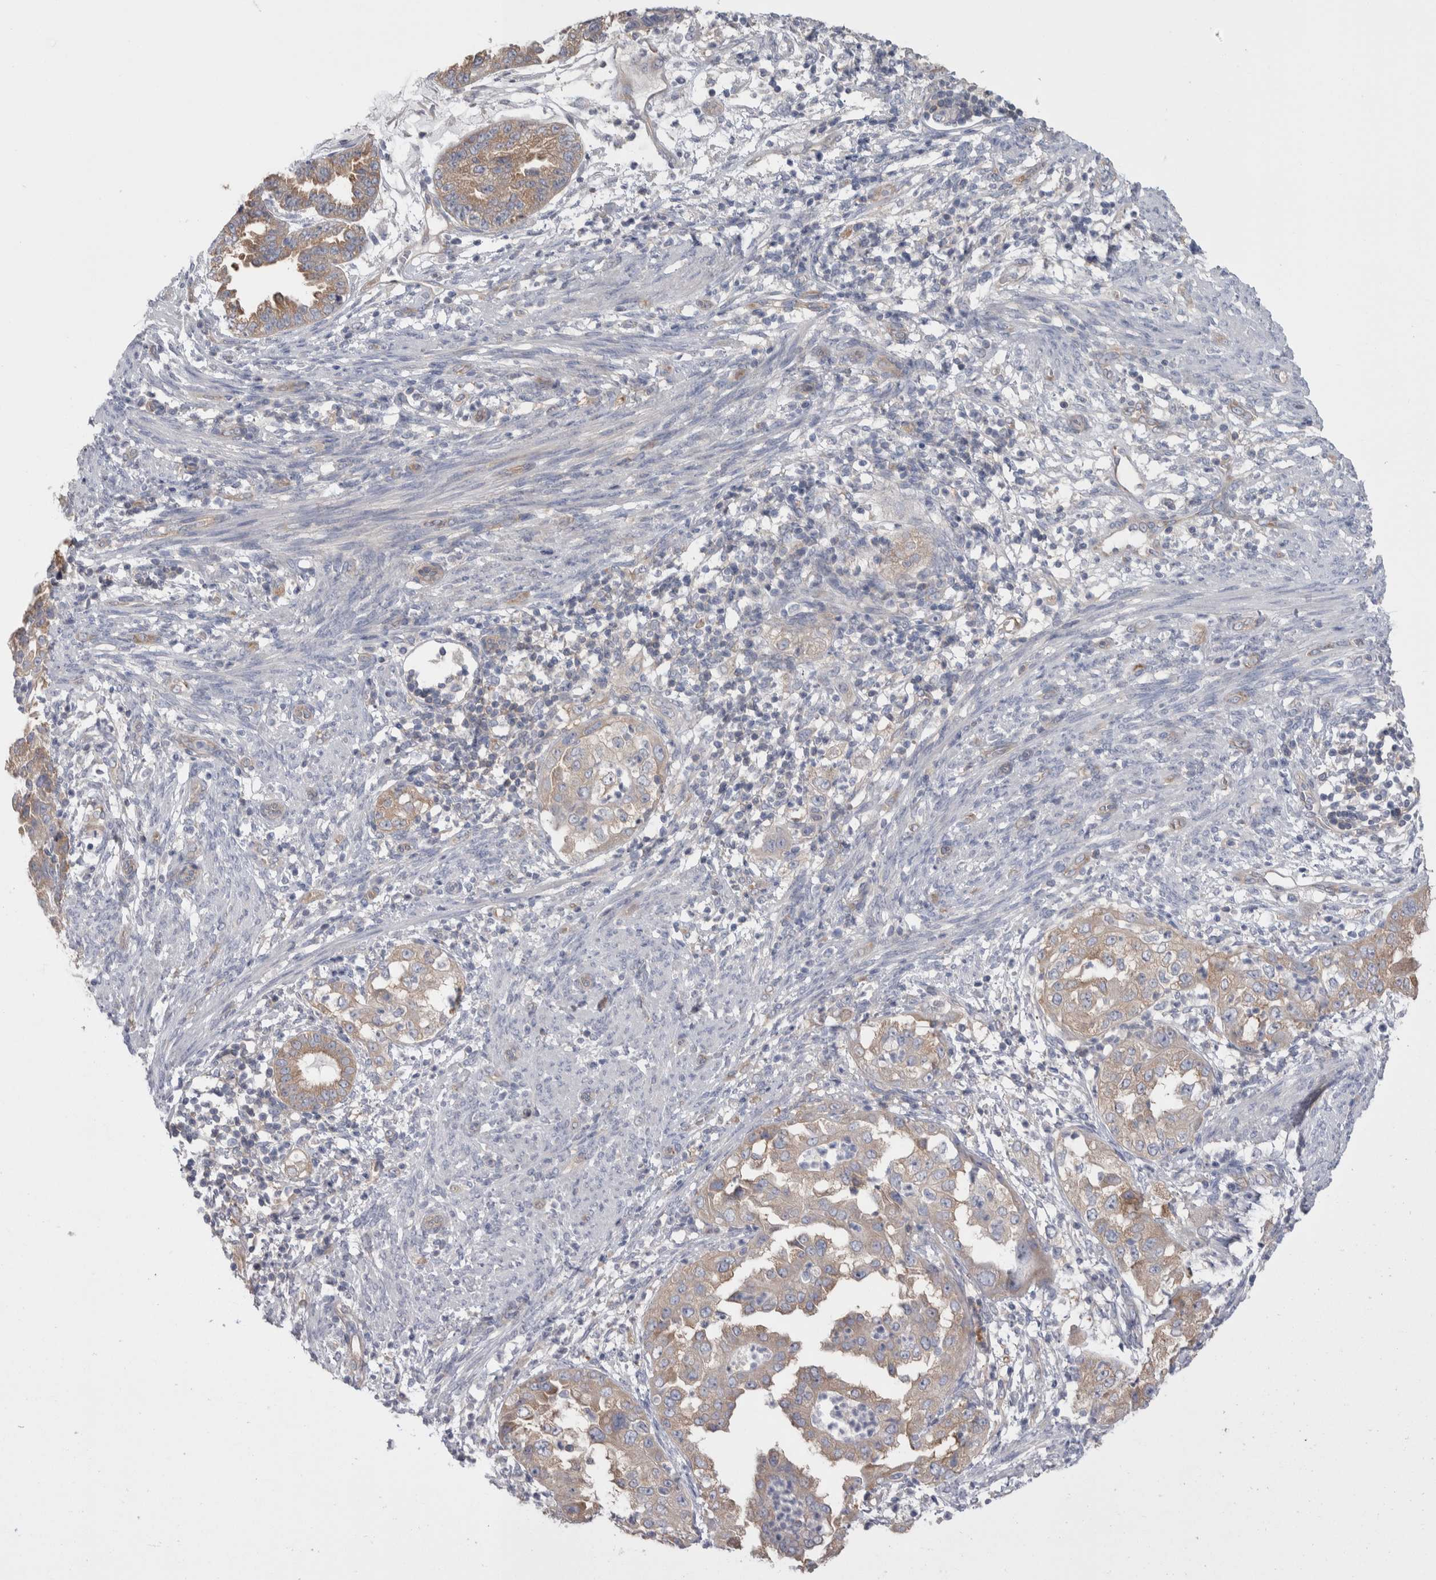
{"staining": {"intensity": "weak", "quantity": ">75%", "location": "cytoplasmic/membranous"}, "tissue": "endometrial cancer", "cell_type": "Tumor cells", "image_type": "cancer", "snomed": [{"axis": "morphology", "description": "Adenocarcinoma, NOS"}, {"axis": "topography", "description": "Endometrium"}], "caption": "Weak cytoplasmic/membranous protein staining is seen in about >75% of tumor cells in adenocarcinoma (endometrial).", "gene": "GPHN", "patient": {"sex": "female", "age": 85}}